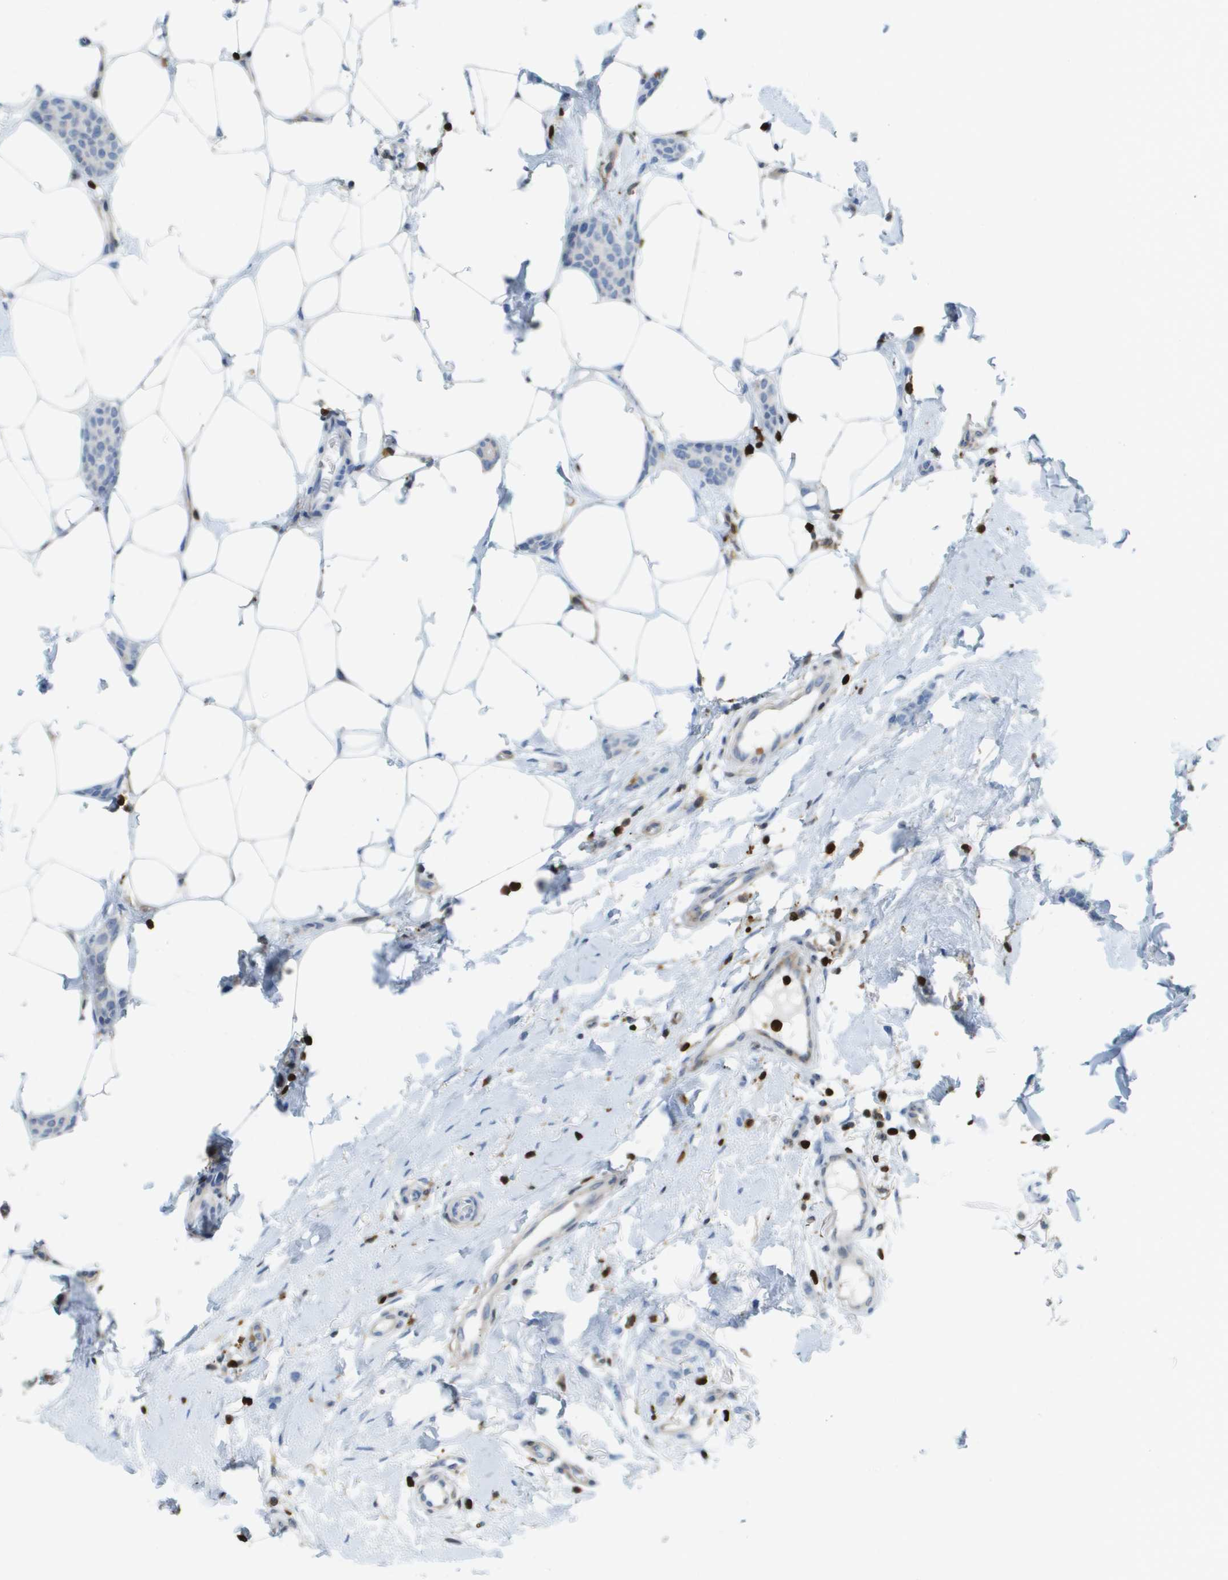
{"staining": {"intensity": "negative", "quantity": "none", "location": "none"}, "tissue": "breast cancer", "cell_type": "Tumor cells", "image_type": "cancer", "snomed": [{"axis": "morphology", "description": "Lobular carcinoma"}, {"axis": "topography", "description": "Skin"}, {"axis": "topography", "description": "Breast"}], "caption": "Tumor cells show no significant staining in breast cancer.", "gene": "DOCK5", "patient": {"sex": "female", "age": 46}}